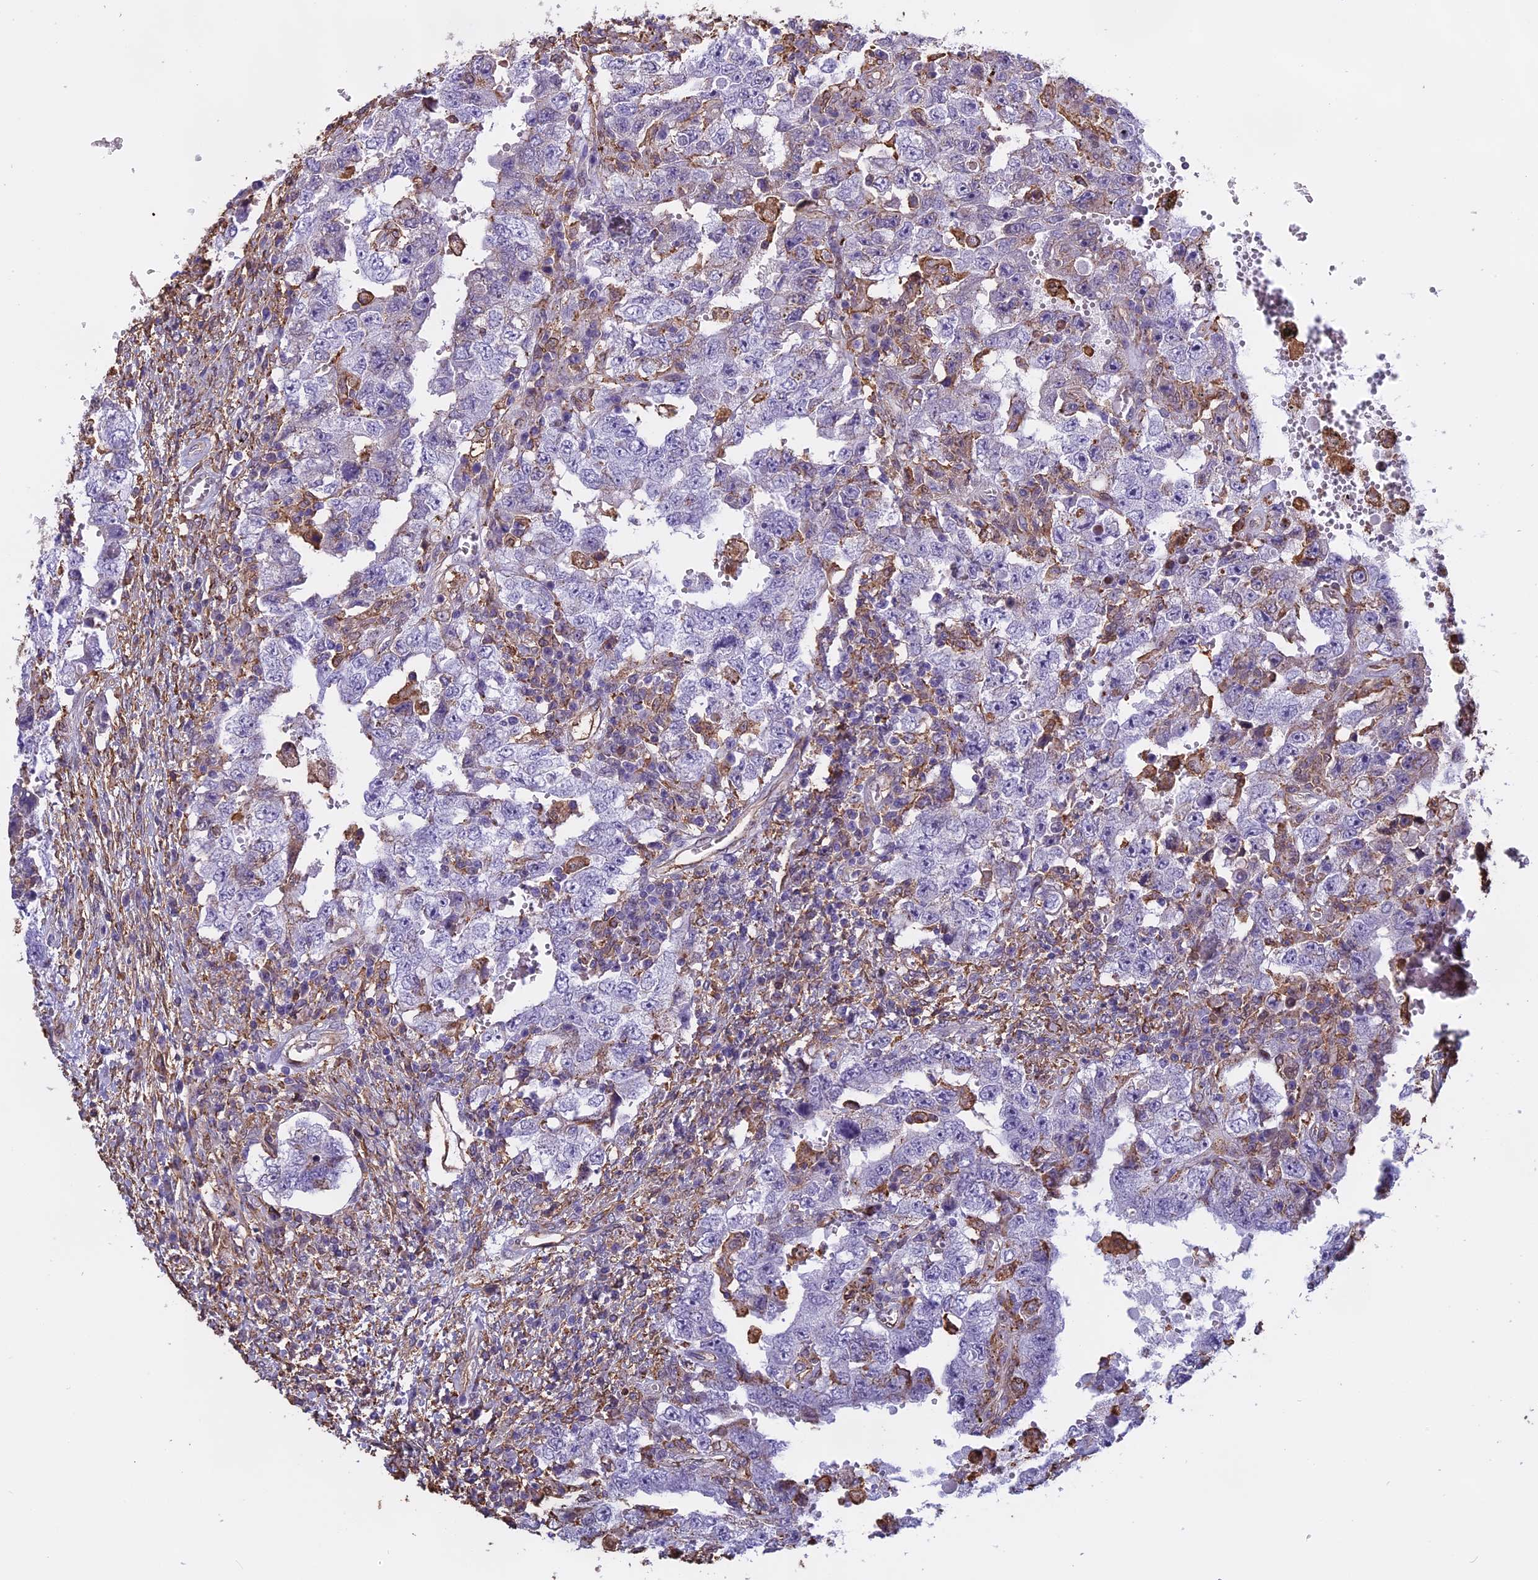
{"staining": {"intensity": "negative", "quantity": "none", "location": "none"}, "tissue": "testis cancer", "cell_type": "Tumor cells", "image_type": "cancer", "snomed": [{"axis": "morphology", "description": "Carcinoma, Embryonal, NOS"}, {"axis": "topography", "description": "Testis"}], "caption": "Immunohistochemistry of testis cancer (embryonal carcinoma) demonstrates no staining in tumor cells.", "gene": "TMEM255B", "patient": {"sex": "male", "age": 26}}